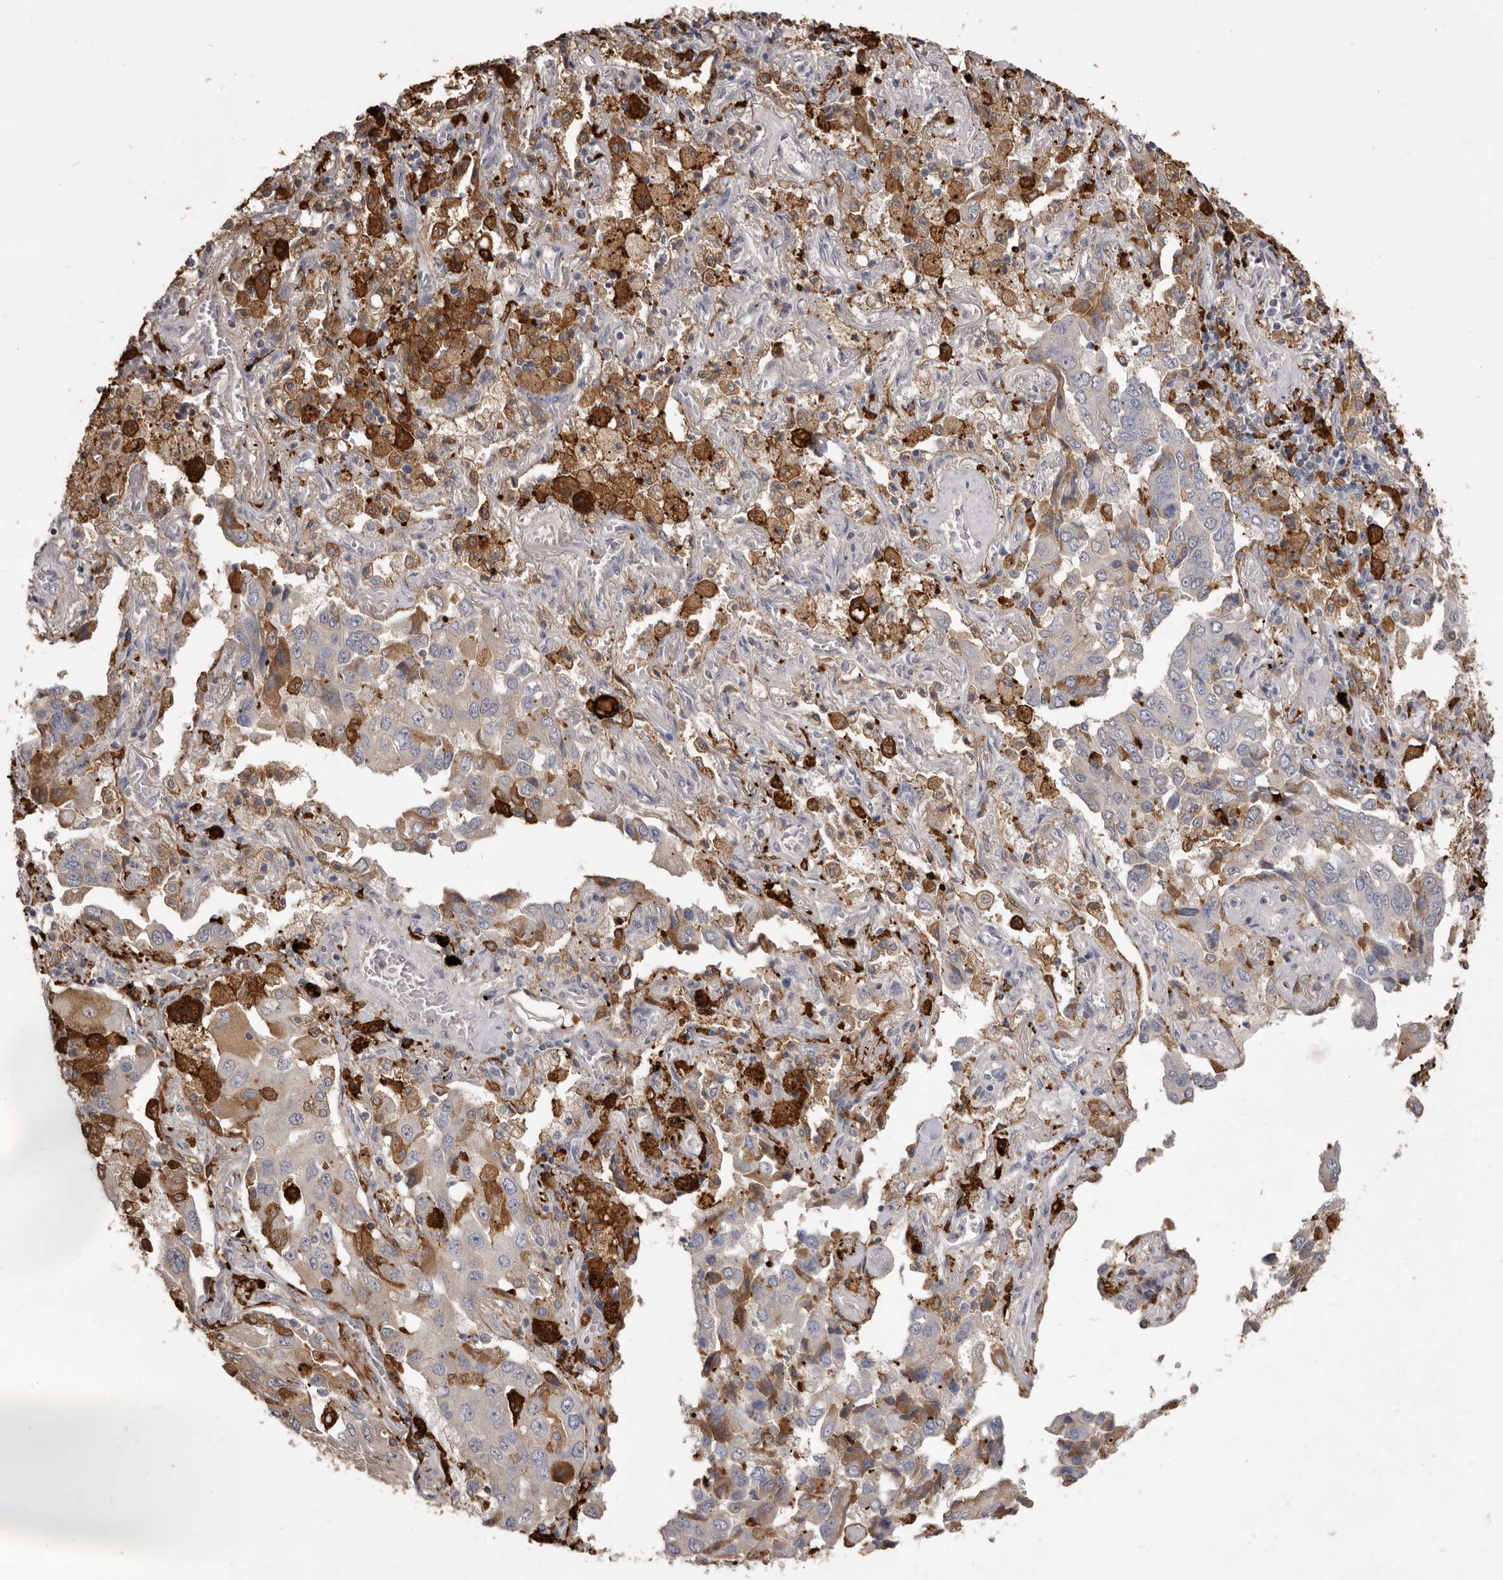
{"staining": {"intensity": "moderate", "quantity": "<25%", "location": "cytoplasmic/membranous"}, "tissue": "lung cancer", "cell_type": "Tumor cells", "image_type": "cancer", "snomed": [{"axis": "morphology", "description": "Adenocarcinoma, NOS"}, {"axis": "topography", "description": "Lung"}], "caption": "This image reveals immunohistochemistry staining of adenocarcinoma (lung), with low moderate cytoplasmic/membranous positivity in approximately <25% of tumor cells.", "gene": "VPS45", "patient": {"sex": "female", "age": 65}}